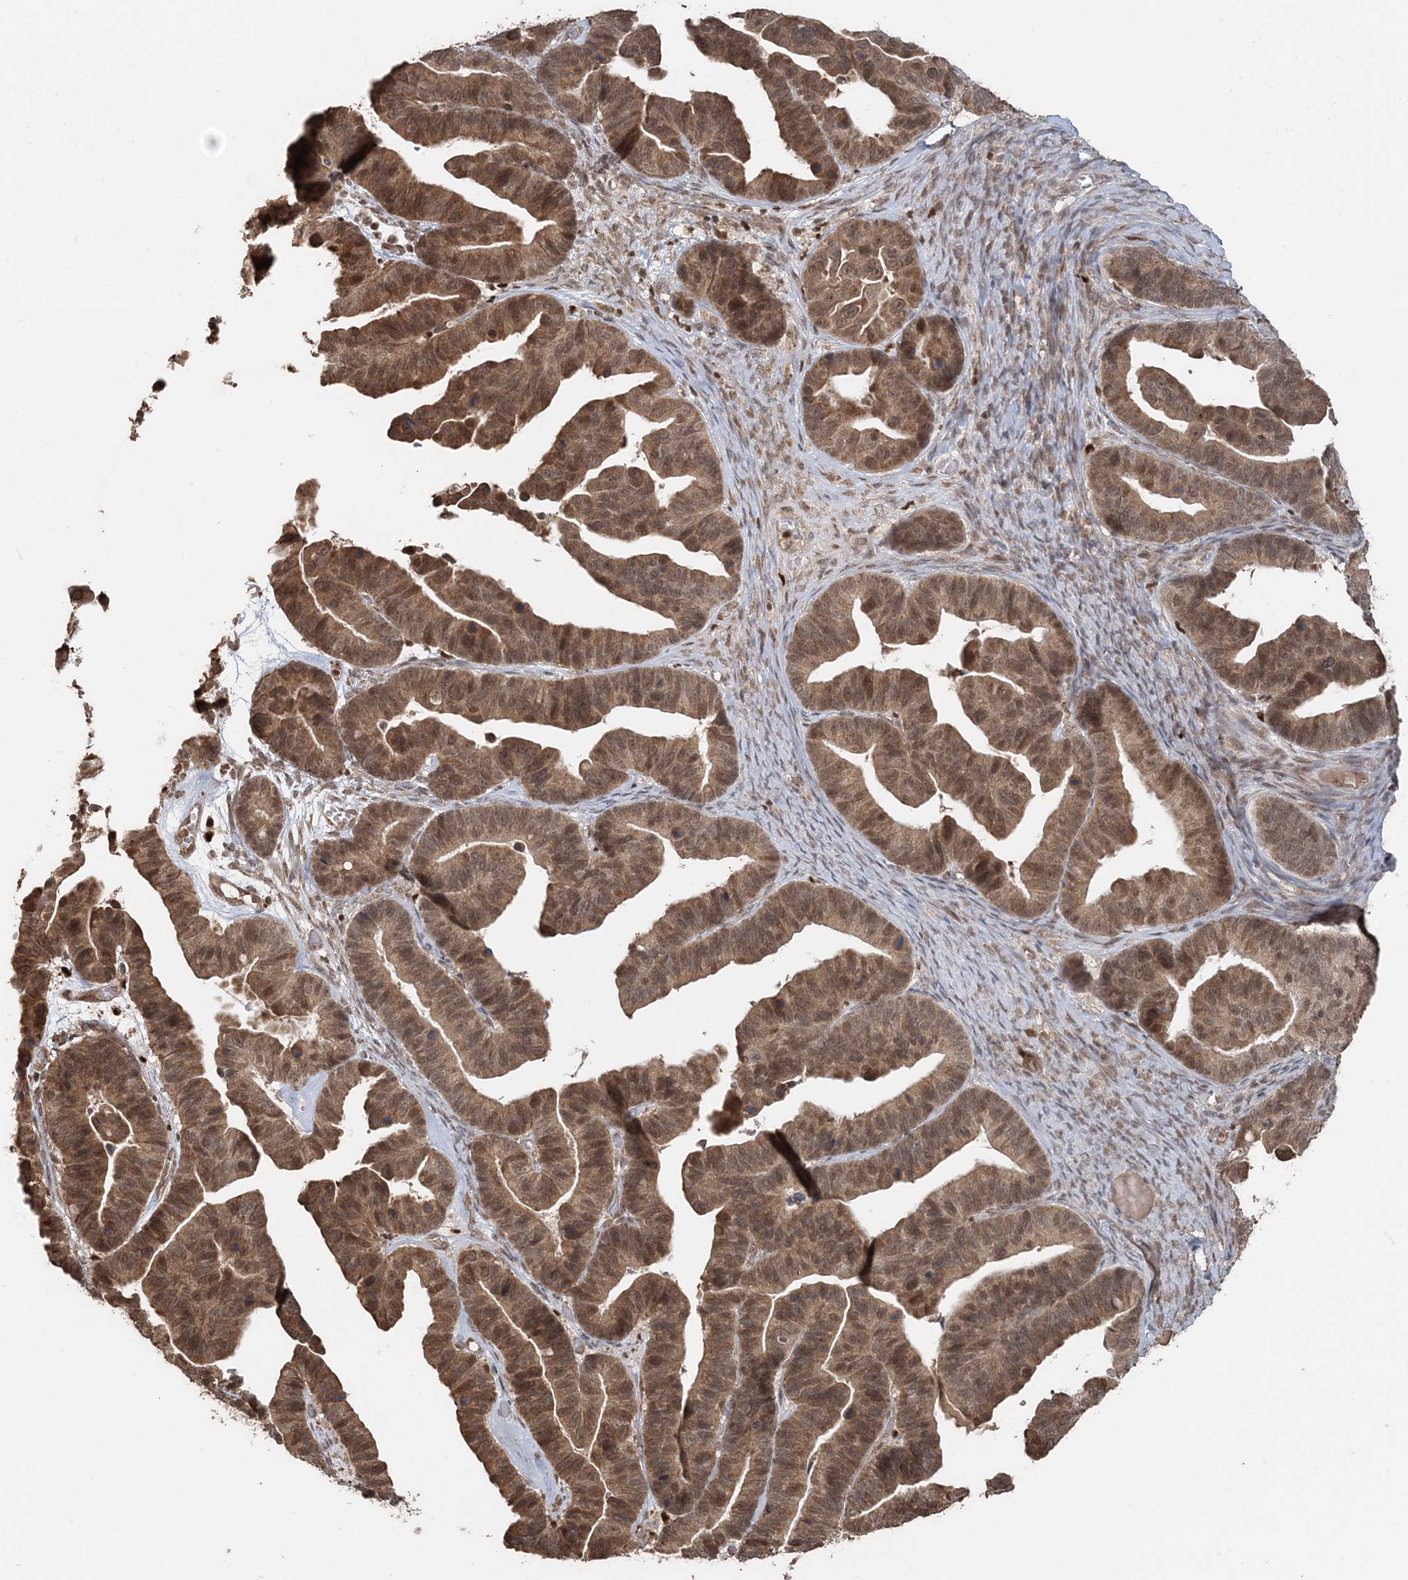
{"staining": {"intensity": "moderate", "quantity": ">75%", "location": "cytoplasmic/membranous,nuclear"}, "tissue": "ovarian cancer", "cell_type": "Tumor cells", "image_type": "cancer", "snomed": [{"axis": "morphology", "description": "Cystadenocarcinoma, serous, NOS"}, {"axis": "topography", "description": "Ovary"}], "caption": "Immunohistochemistry (IHC) micrograph of neoplastic tissue: human ovarian cancer (serous cystadenocarcinoma) stained using immunohistochemistry (IHC) demonstrates medium levels of moderate protein expression localized specifically in the cytoplasmic/membranous and nuclear of tumor cells, appearing as a cytoplasmic/membranous and nuclear brown color.", "gene": "SLU7", "patient": {"sex": "female", "age": 56}}